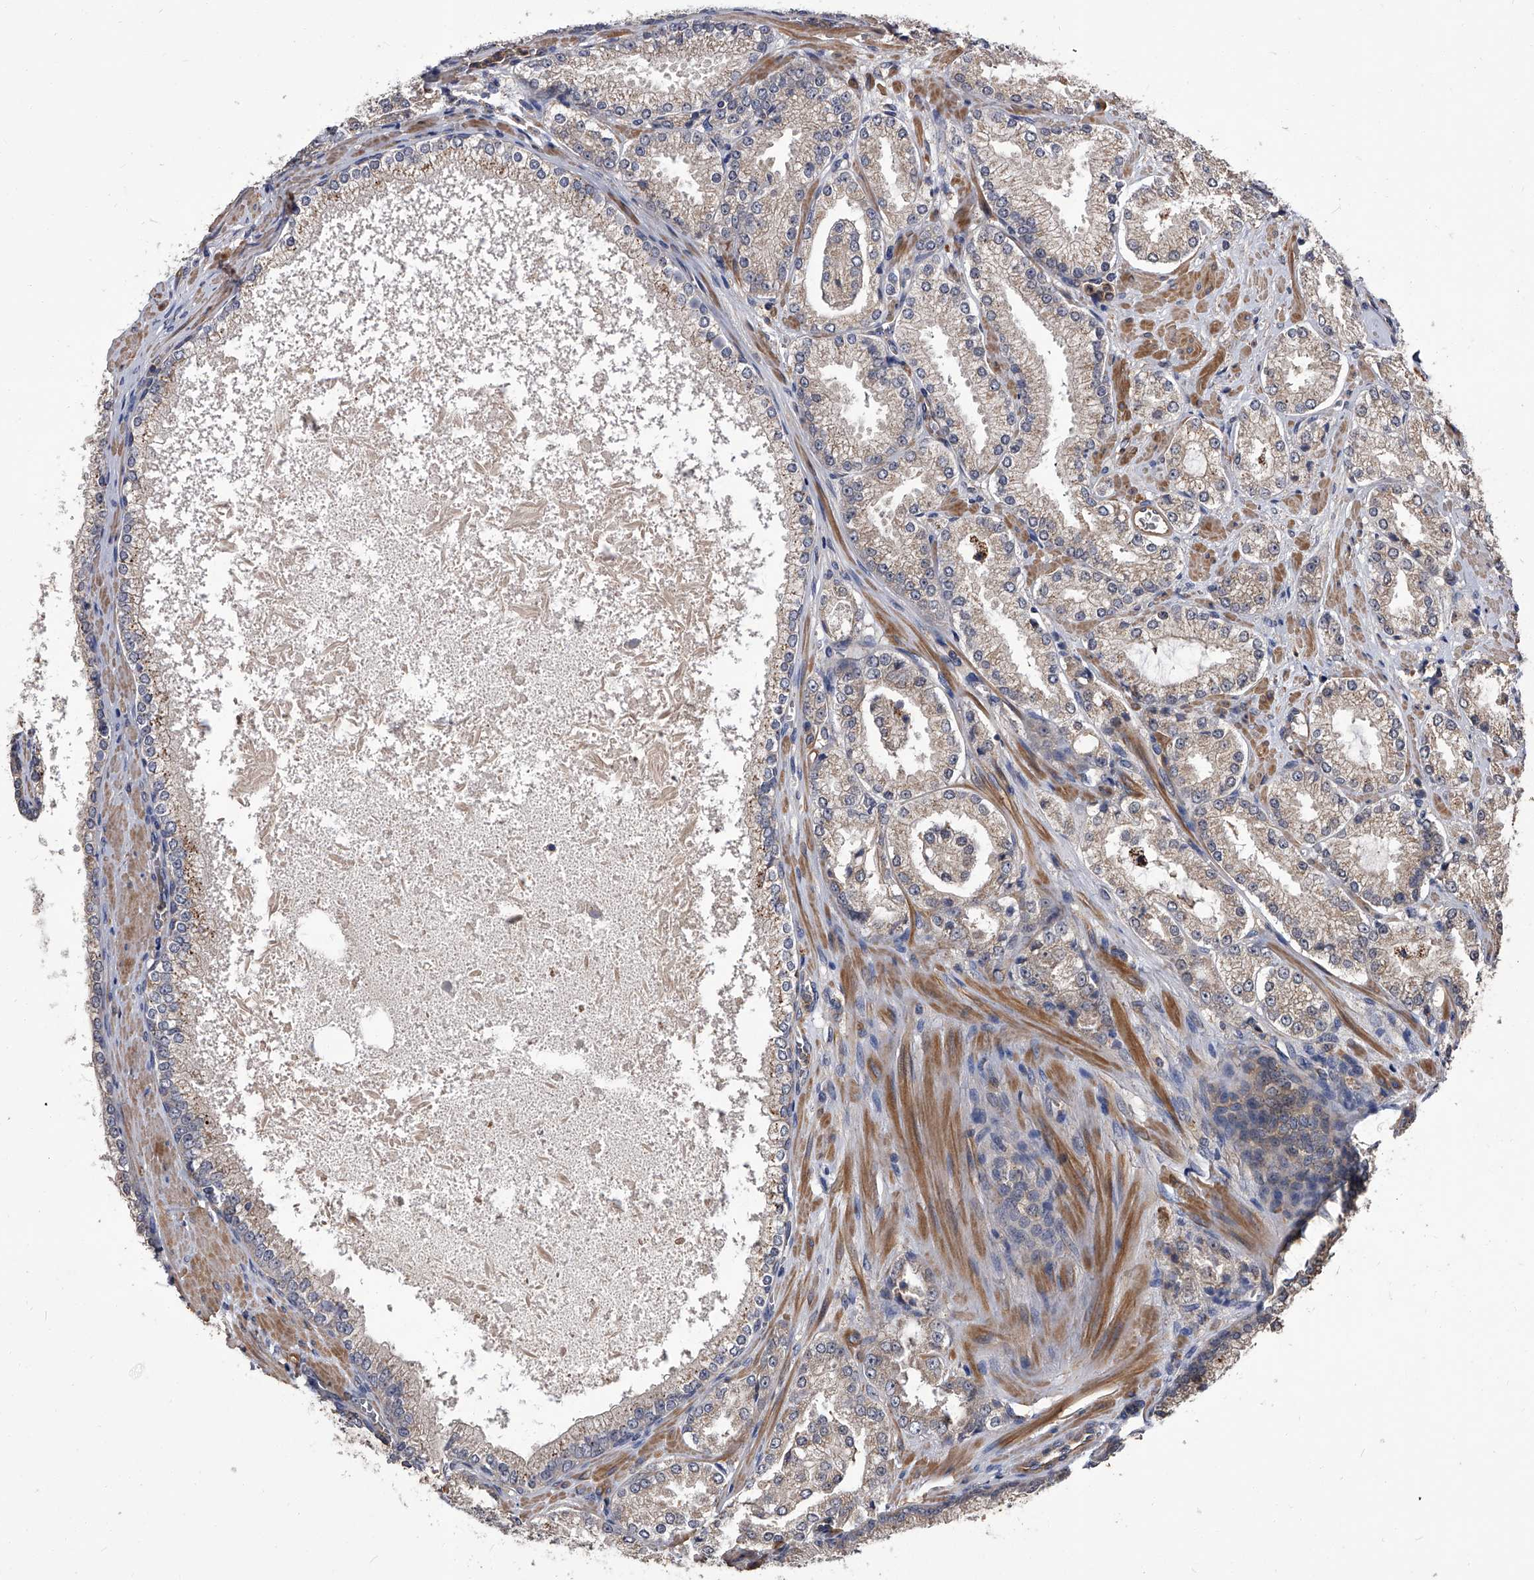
{"staining": {"intensity": "weak", "quantity": "<25%", "location": "cytoplasmic/membranous"}, "tissue": "prostate cancer", "cell_type": "Tumor cells", "image_type": "cancer", "snomed": [{"axis": "morphology", "description": "Adenocarcinoma, High grade"}, {"axis": "topography", "description": "Prostate"}], "caption": "Immunohistochemical staining of prostate cancer (adenocarcinoma (high-grade)) displays no significant staining in tumor cells.", "gene": "STK36", "patient": {"sex": "male", "age": 73}}